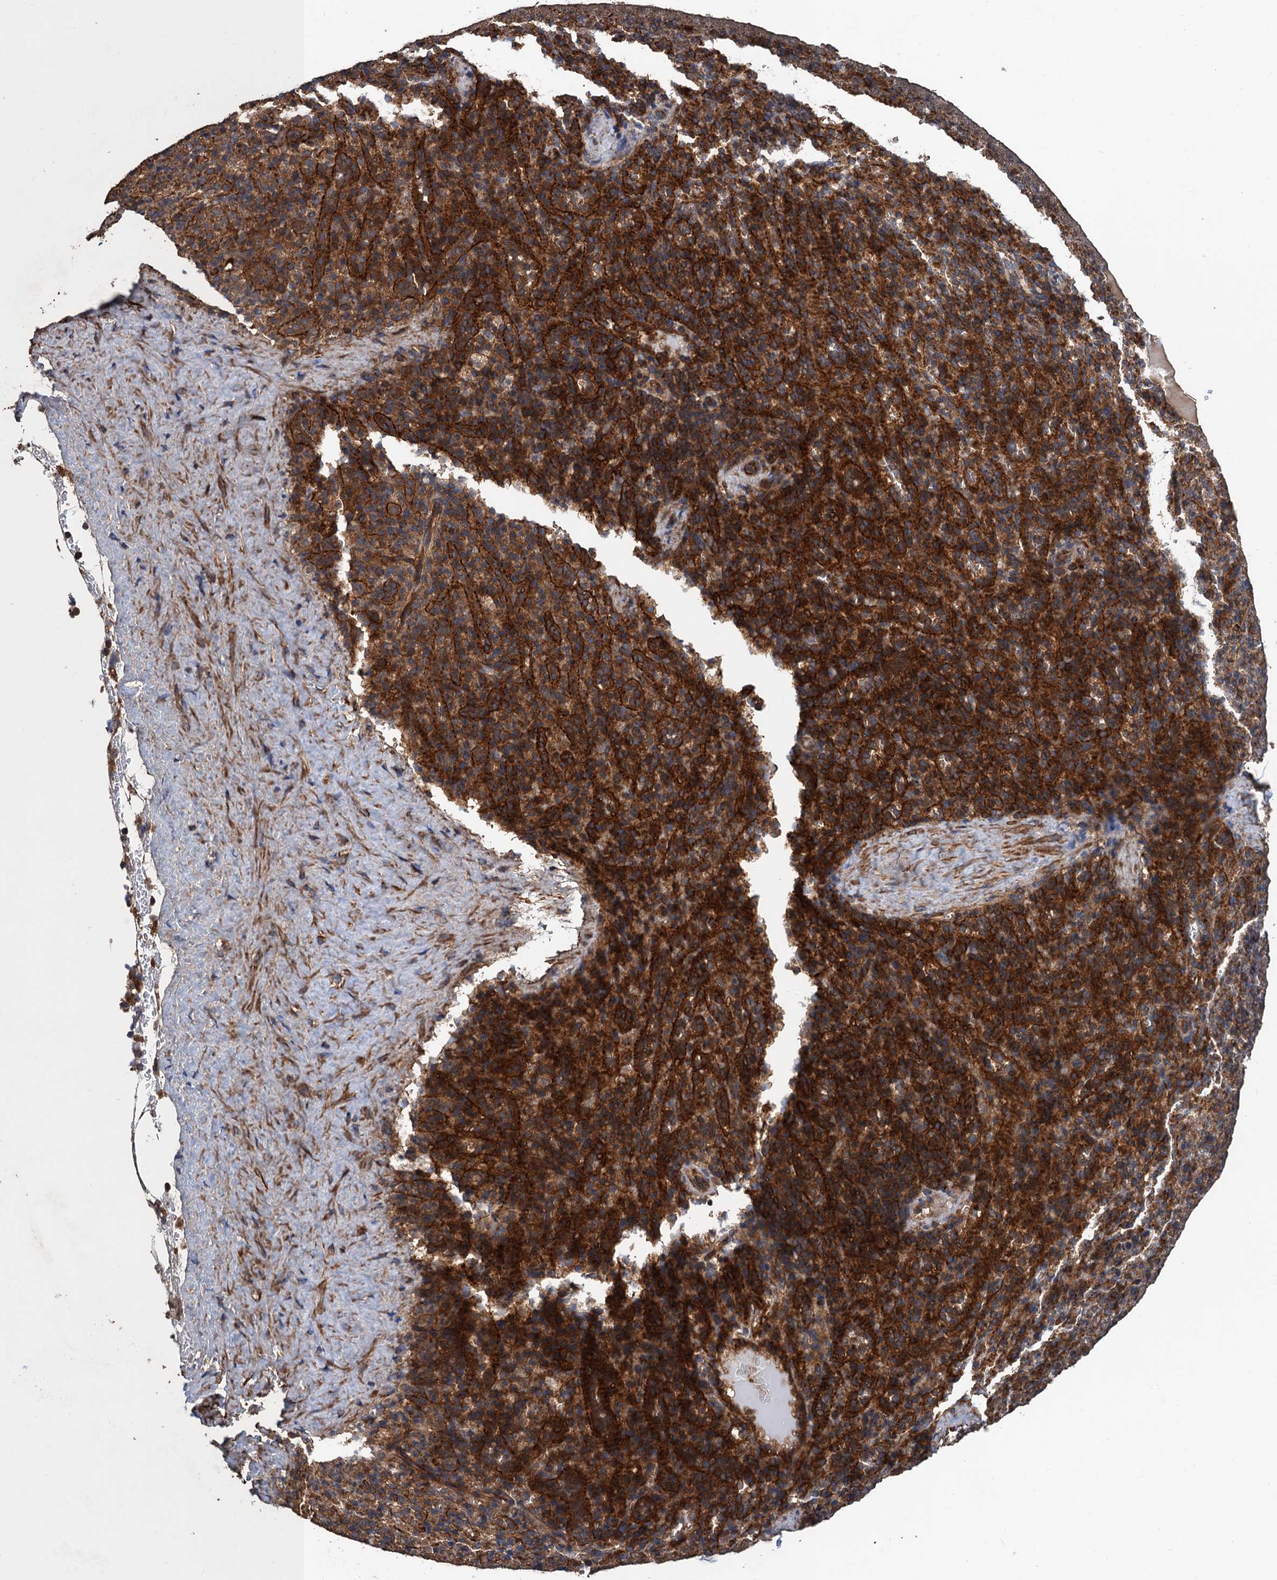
{"staining": {"intensity": "moderate", "quantity": "25%-75%", "location": "cytoplasmic/membranous"}, "tissue": "spleen", "cell_type": "Cells in red pulp", "image_type": "normal", "snomed": [{"axis": "morphology", "description": "Normal tissue, NOS"}, {"axis": "topography", "description": "Spleen"}], "caption": "Cells in red pulp show medium levels of moderate cytoplasmic/membranous expression in approximately 25%-75% of cells in normal spleen. (Brightfield microscopy of DAB IHC at high magnification).", "gene": "PPP4R1", "patient": {"sex": "female", "age": 21}}